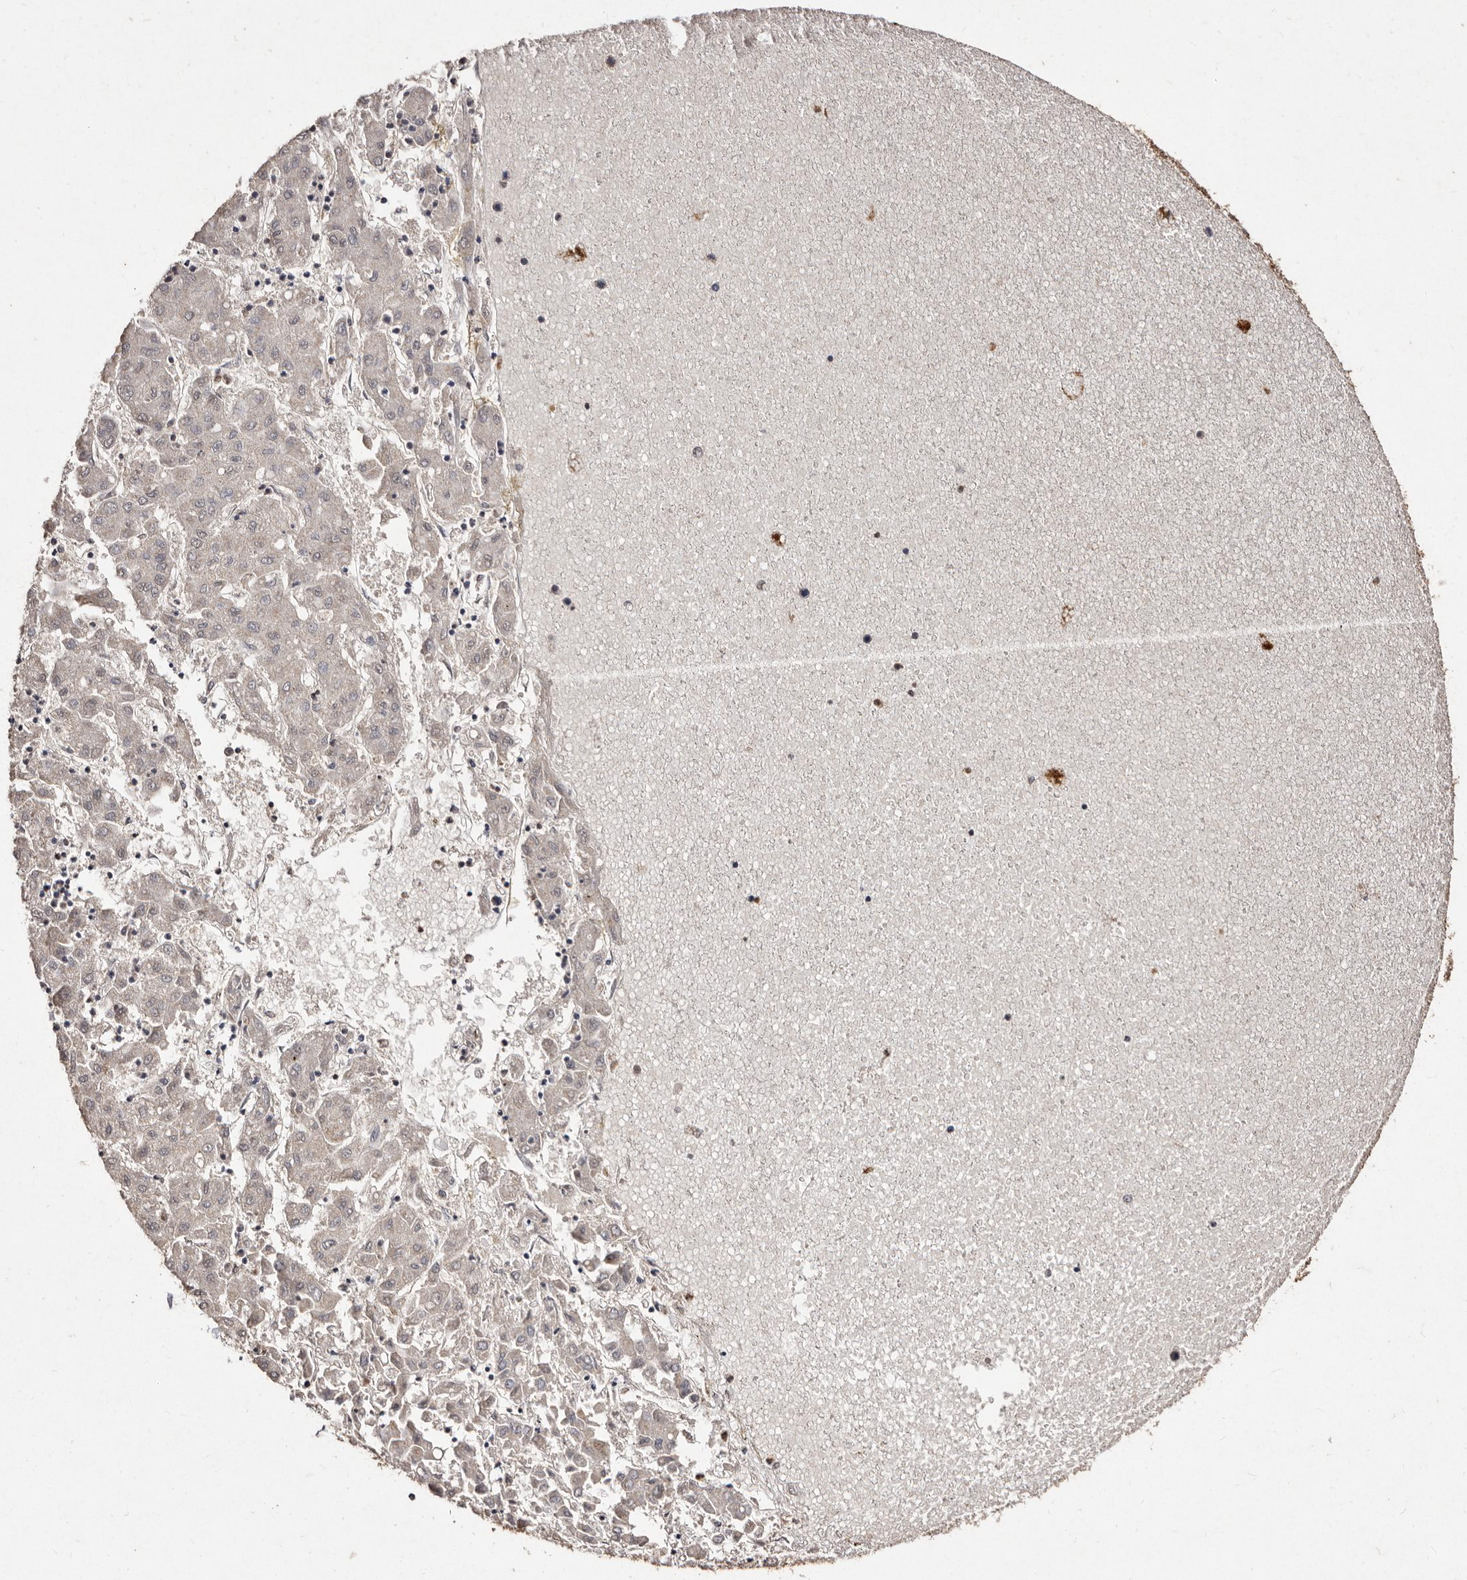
{"staining": {"intensity": "negative", "quantity": "none", "location": "none"}, "tissue": "liver cancer", "cell_type": "Tumor cells", "image_type": "cancer", "snomed": [{"axis": "morphology", "description": "Carcinoma, Hepatocellular, NOS"}, {"axis": "topography", "description": "Liver"}], "caption": "High magnification brightfield microscopy of liver hepatocellular carcinoma stained with DAB (brown) and counterstained with hematoxylin (blue): tumor cells show no significant expression. (Brightfield microscopy of DAB (3,3'-diaminobenzidine) IHC at high magnification).", "gene": "ERBB4", "patient": {"sex": "male", "age": 72}}